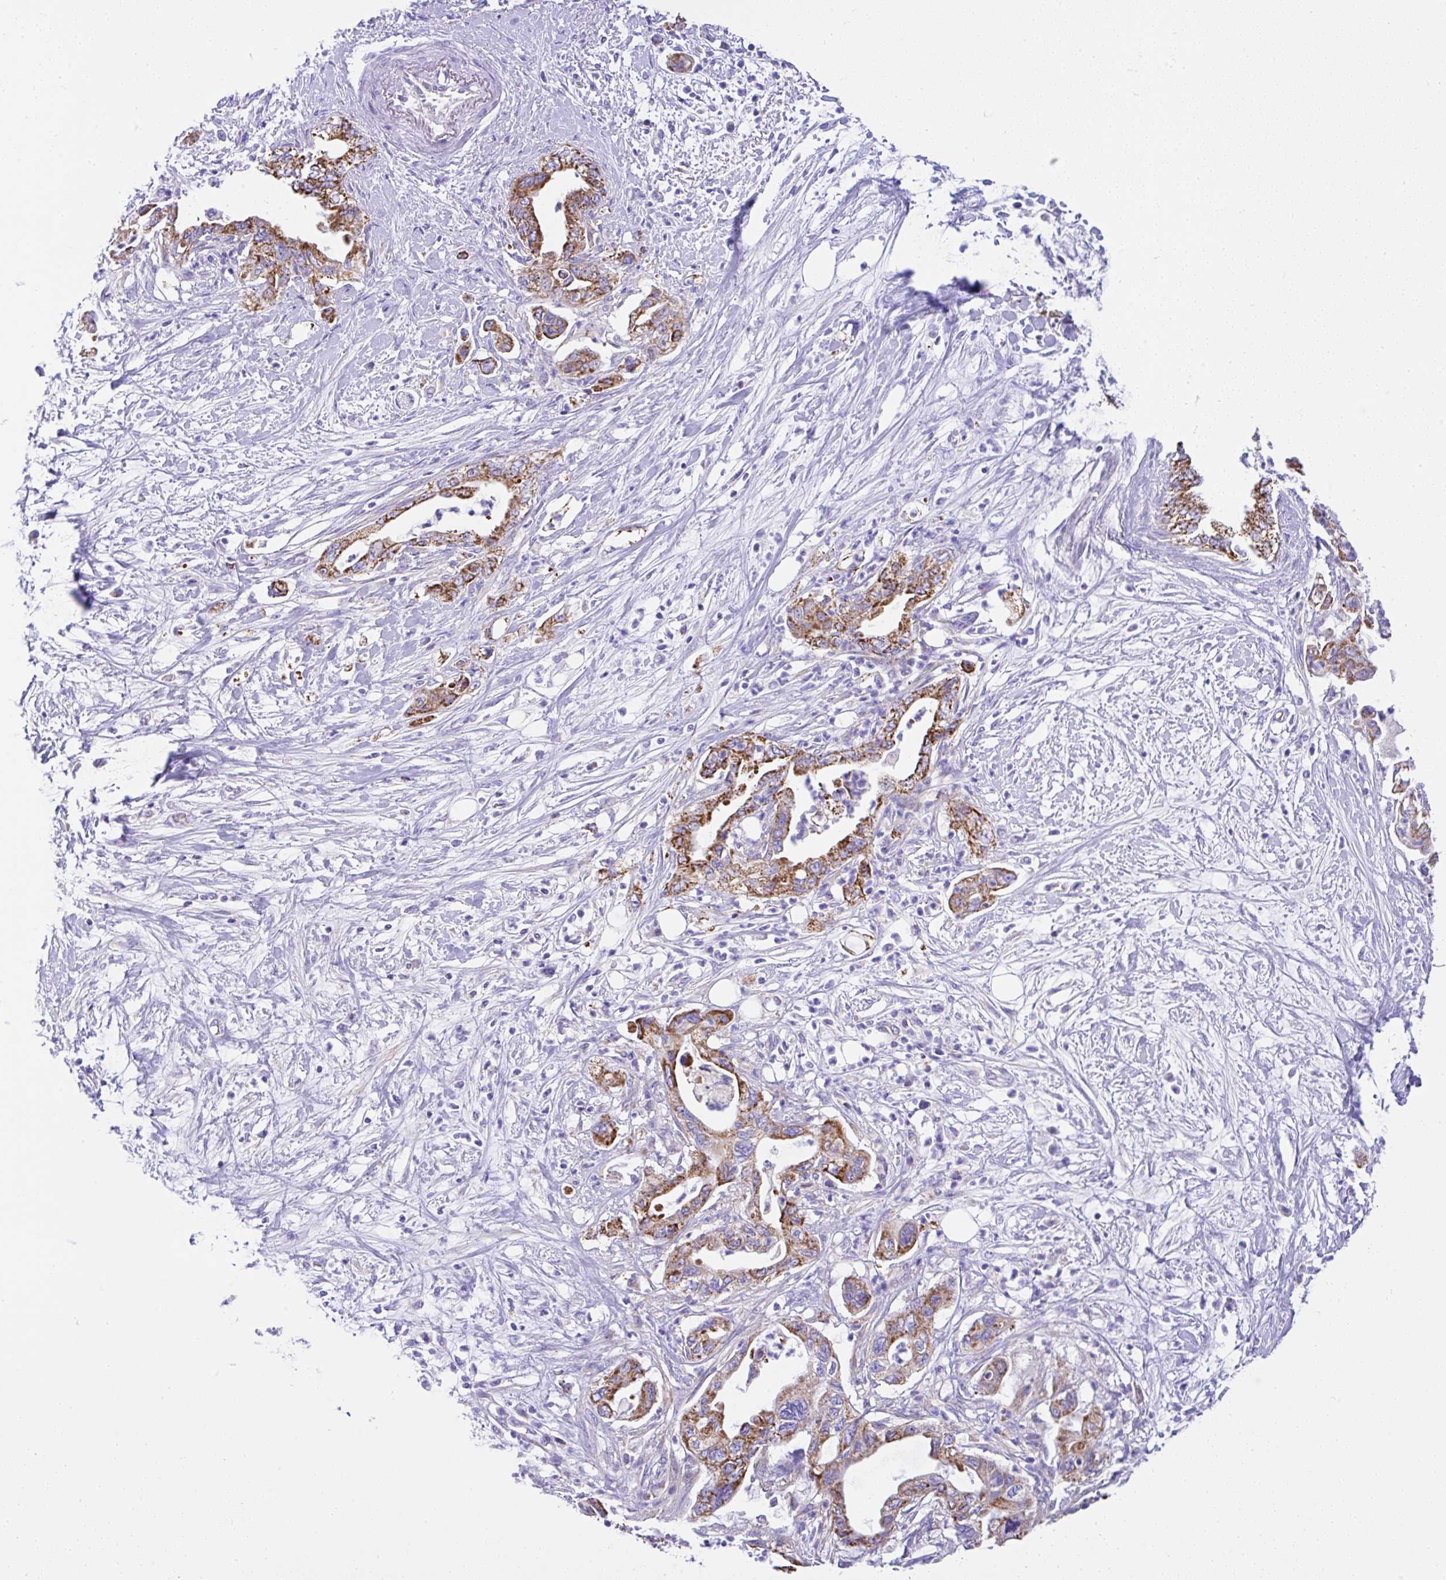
{"staining": {"intensity": "strong", "quantity": ">75%", "location": "cytoplasmic/membranous"}, "tissue": "pancreatic cancer", "cell_type": "Tumor cells", "image_type": "cancer", "snomed": [{"axis": "morphology", "description": "Adenocarcinoma, NOS"}, {"axis": "topography", "description": "Pancreas"}], "caption": "The photomicrograph exhibits staining of adenocarcinoma (pancreatic), revealing strong cytoplasmic/membranous protein positivity (brown color) within tumor cells.", "gene": "SLC13A1", "patient": {"sex": "female", "age": 73}}